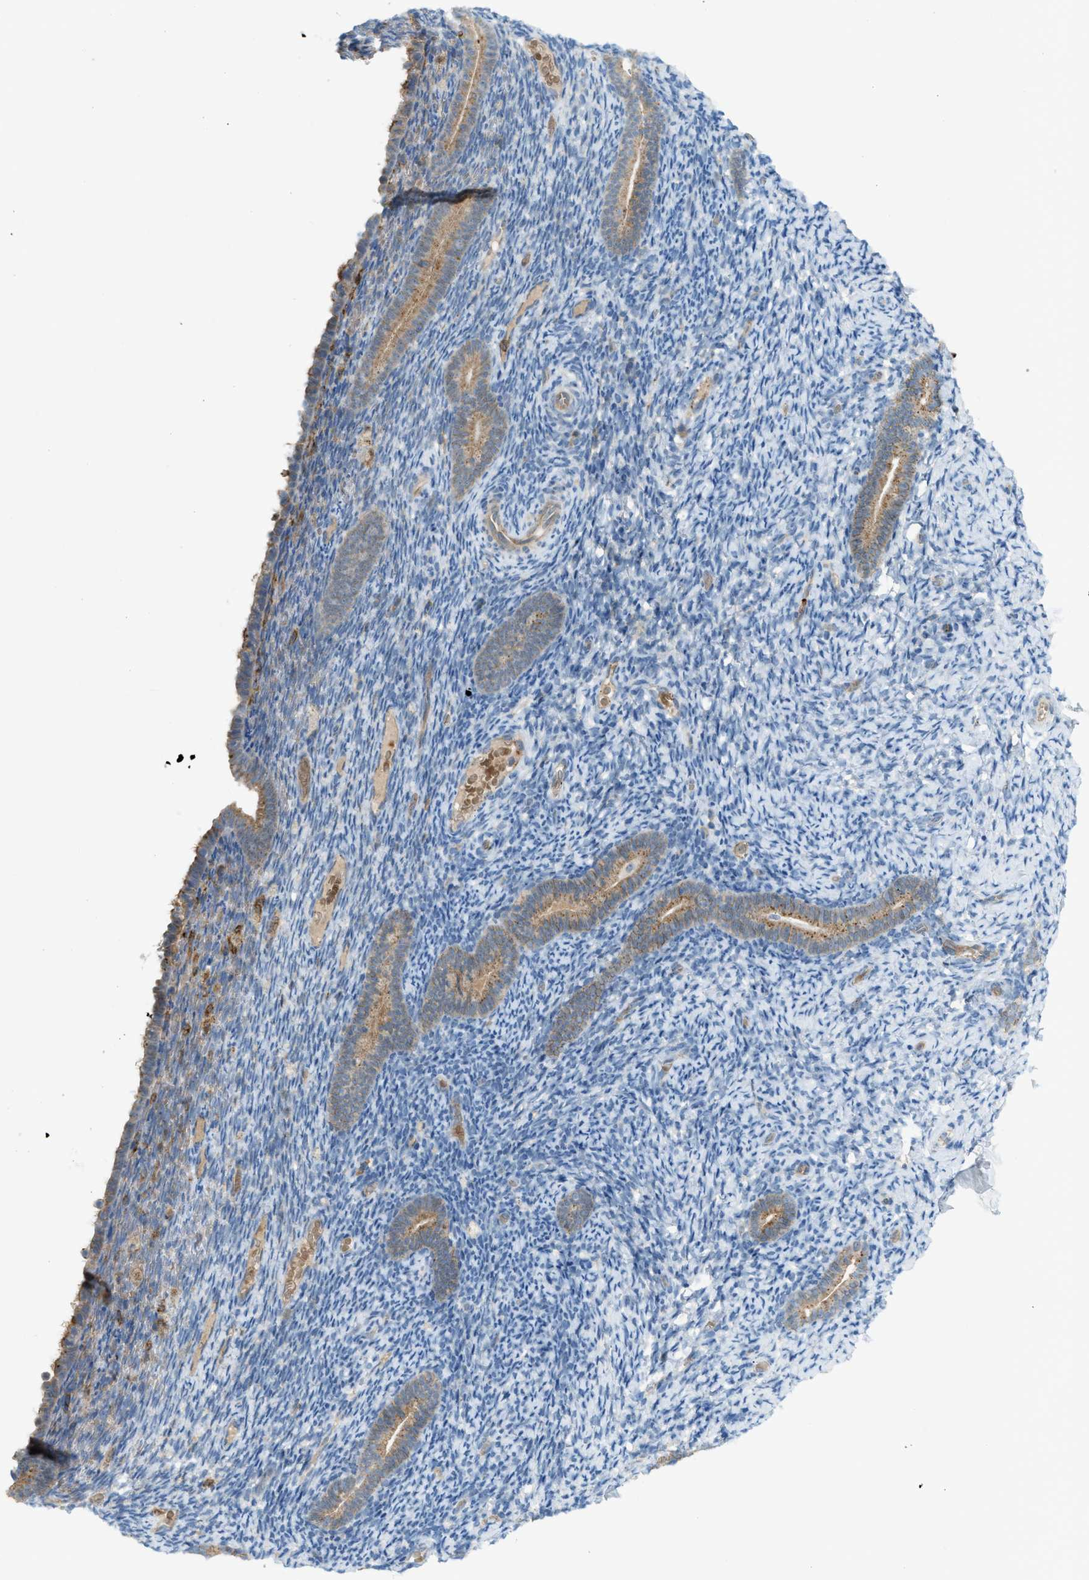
{"staining": {"intensity": "negative", "quantity": "none", "location": "none"}, "tissue": "endometrium", "cell_type": "Cells in endometrial stroma", "image_type": "normal", "snomed": [{"axis": "morphology", "description": "Normal tissue, NOS"}, {"axis": "topography", "description": "Endometrium"}], "caption": "Cells in endometrial stroma are negative for protein expression in benign human endometrium. (Stains: DAB (3,3'-diaminobenzidine) immunohistochemistry with hematoxylin counter stain, Microscopy: brightfield microscopy at high magnification).", "gene": "GRK6", "patient": {"sex": "female", "age": 51}}